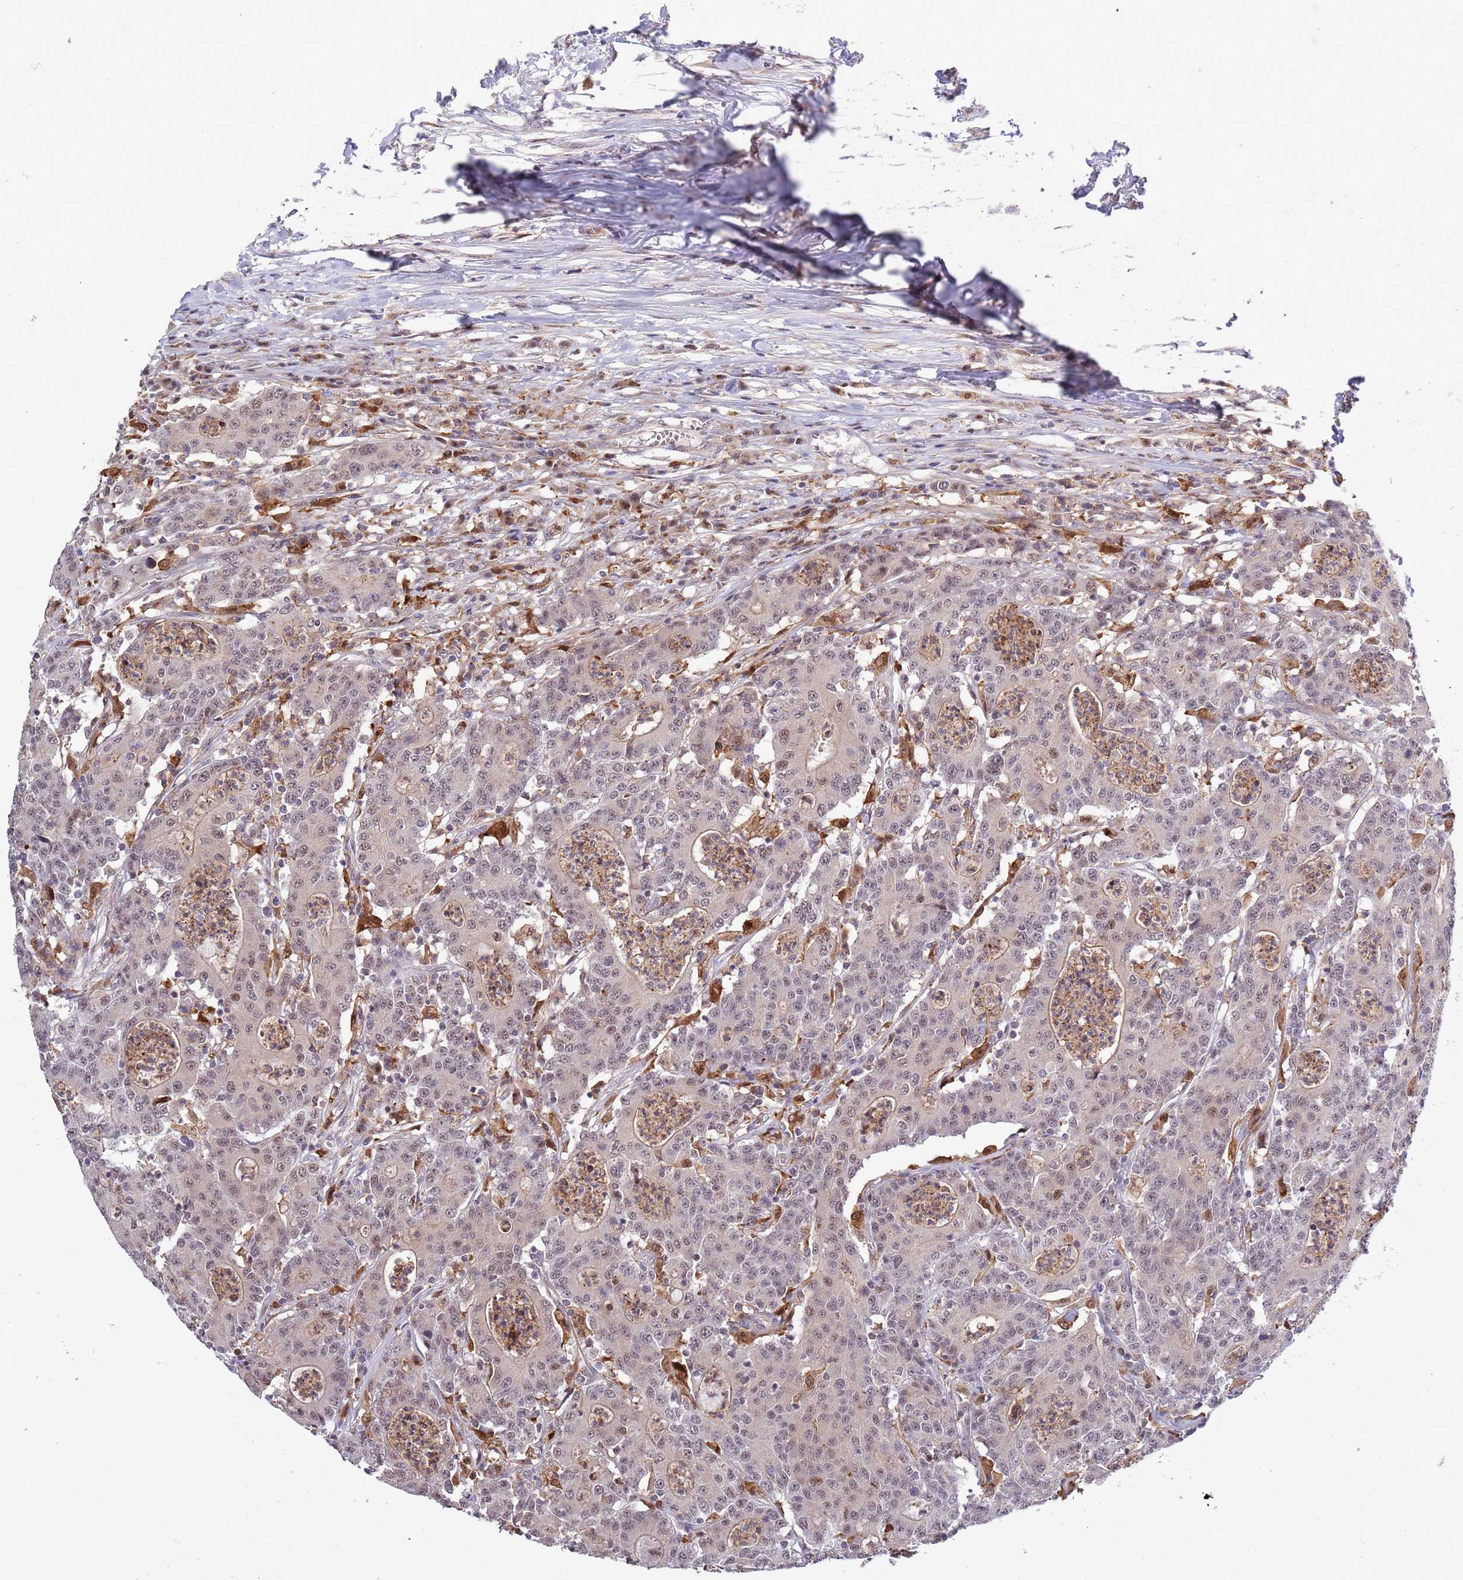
{"staining": {"intensity": "weak", "quantity": "25%-75%", "location": "nuclear"}, "tissue": "colorectal cancer", "cell_type": "Tumor cells", "image_type": "cancer", "snomed": [{"axis": "morphology", "description": "Adenocarcinoma, NOS"}, {"axis": "topography", "description": "Colon"}], "caption": "Immunohistochemistry (IHC) photomicrograph of neoplastic tissue: human colorectal adenocarcinoma stained using immunohistochemistry displays low levels of weak protein expression localized specifically in the nuclear of tumor cells, appearing as a nuclear brown color.", "gene": "CCNJL", "patient": {"sex": "male", "age": 83}}